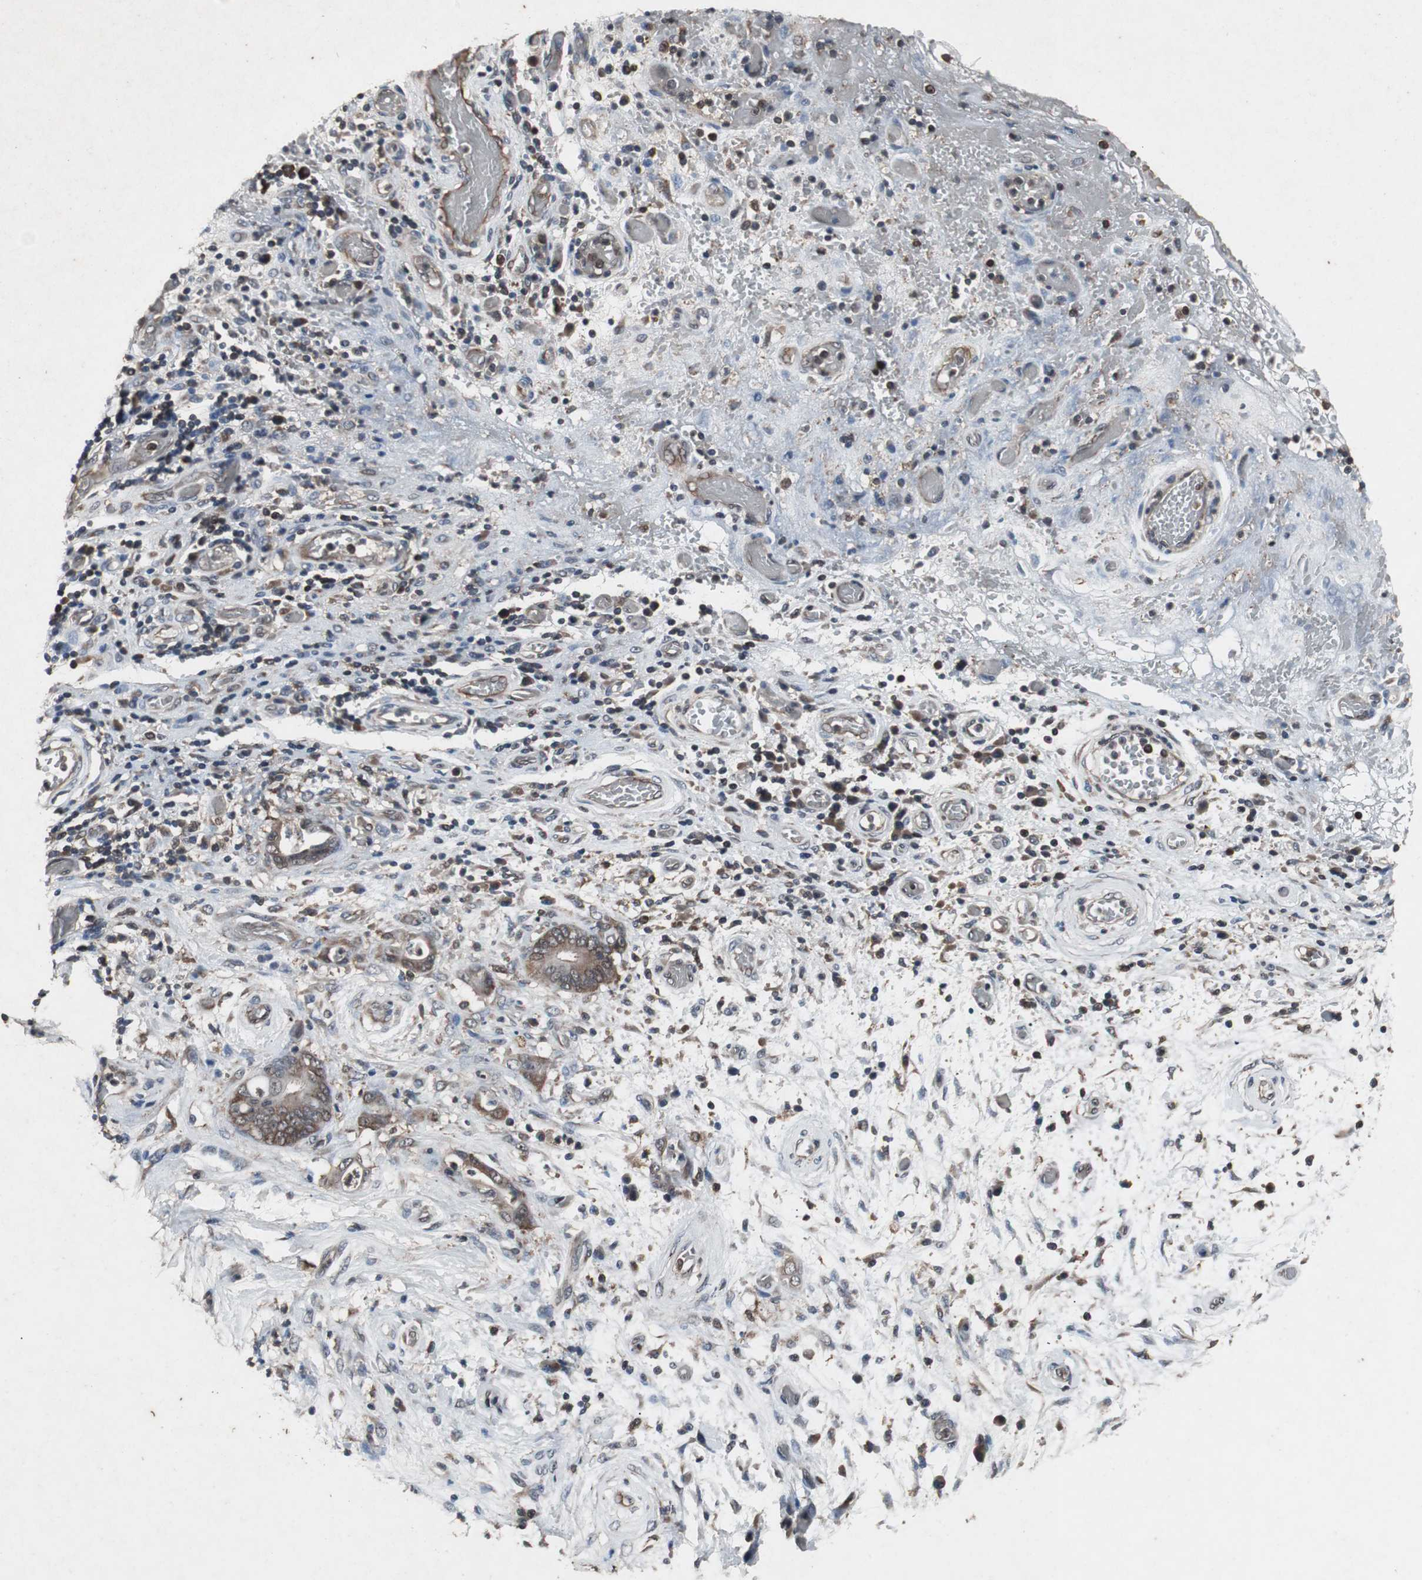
{"staining": {"intensity": "moderate", "quantity": ">75%", "location": "cytoplasmic/membranous"}, "tissue": "stomach cancer", "cell_type": "Tumor cells", "image_type": "cancer", "snomed": [{"axis": "morphology", "description": "Adenocarcinoma, NOS"}, {"axis": "topography", "description": "Stomach"}], "caption": "Moderate cytoplasmic/membranous protein expression is identified in approximately >75% of tumor cells in stomach cancer. (DAB IHC, brown staining for protein, blue staining for nuclei).", "gene": "ZSCAN22", "patient": {"sex": "female", "age": 73}}